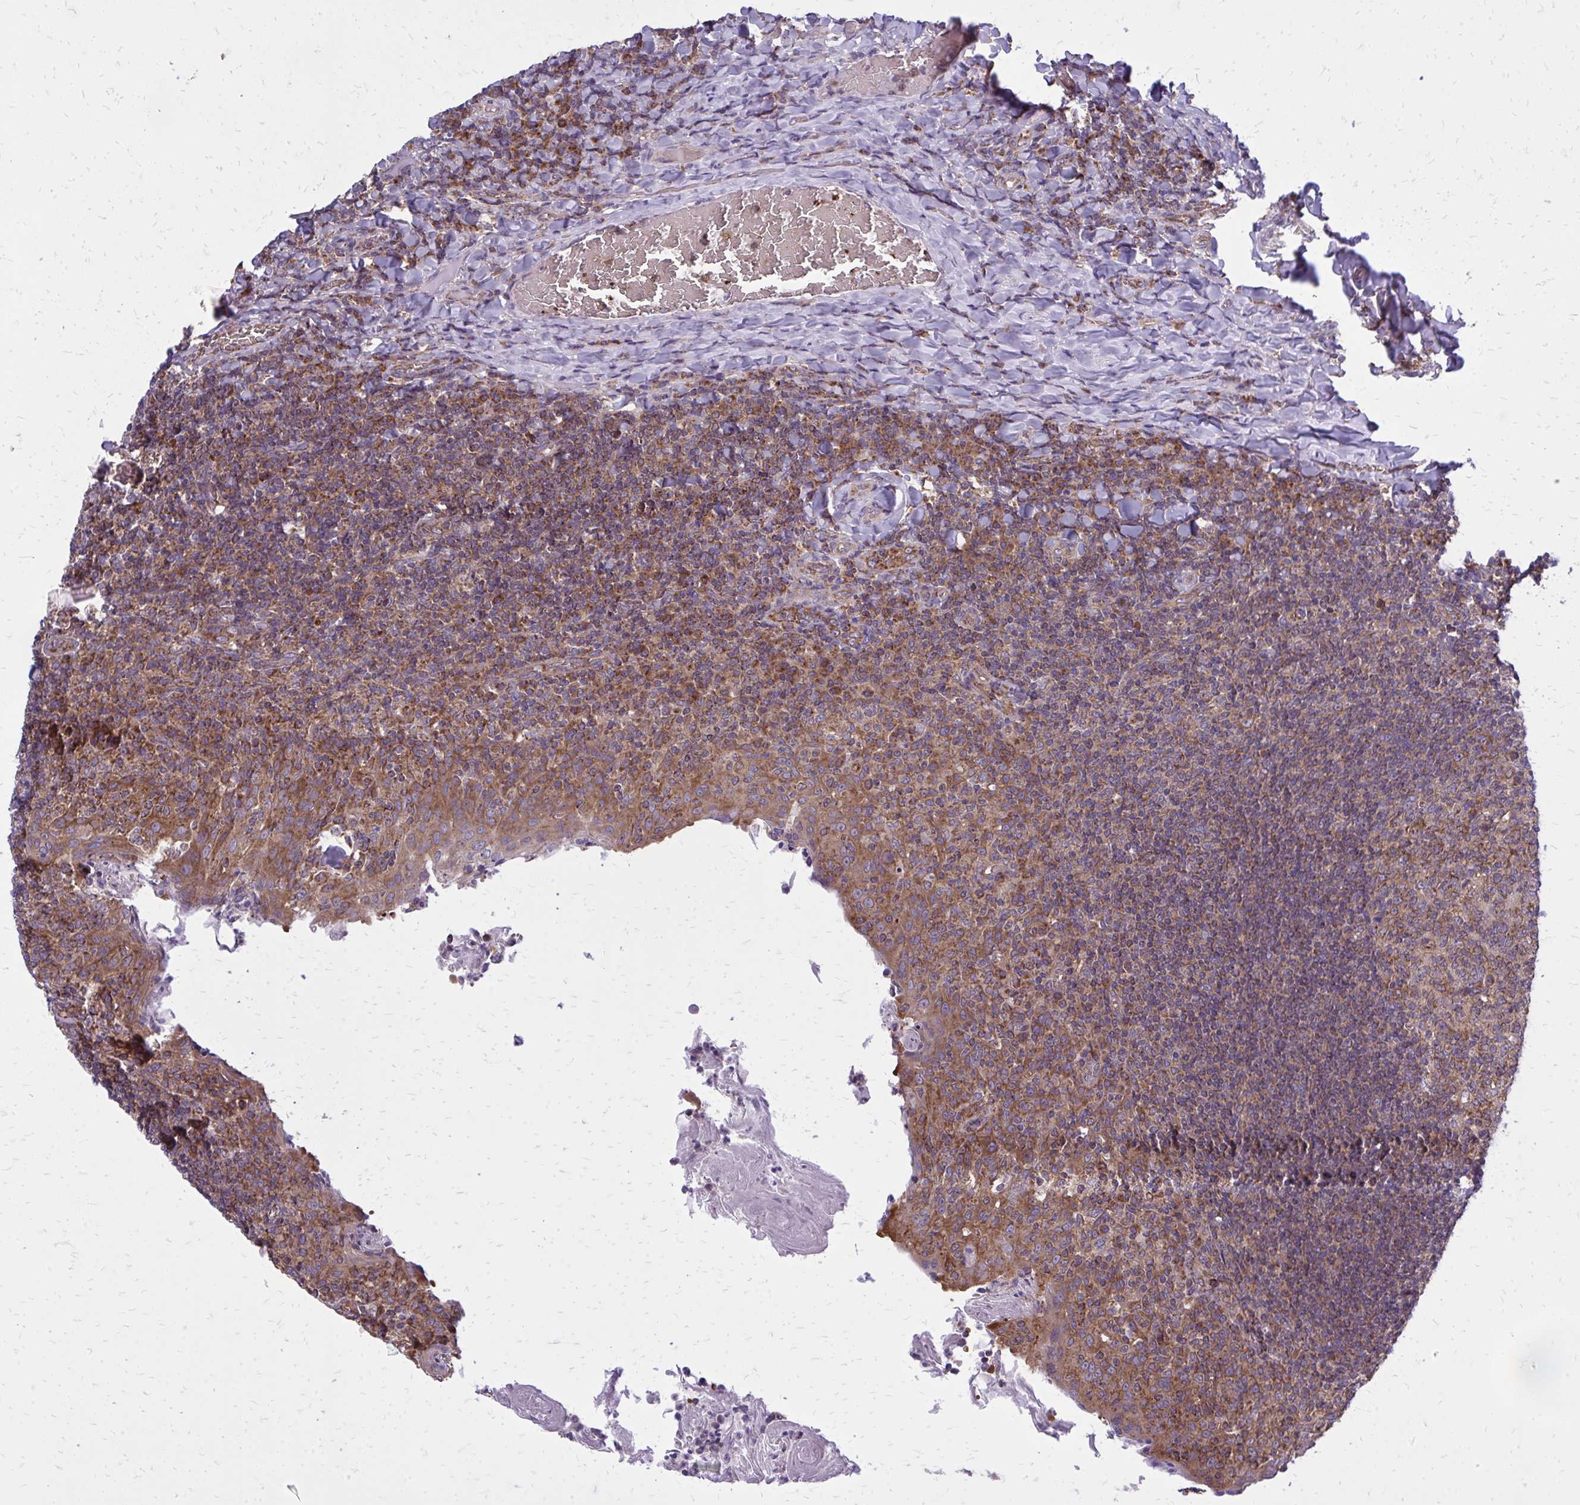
{"staining": {"intensity": "moderate", "quantity": ">75%", "location": "cytoplasmic/membranous"}, "tissue": "tonsil", "cell_type": "Germinal center cells", "image_type": "normal", "snomed": [{"axis": "morphology", "description": "Normal tissue, NOS"}, {"axis": "topography", "description": "Tonsil"}], "caption": "Germinal center cells display moderate cytoplasmic/membranous positivity in about >75% of cells in benign tonsil.", "gene": "PDK4", "patient": {"sex": "female", "age": 10}}